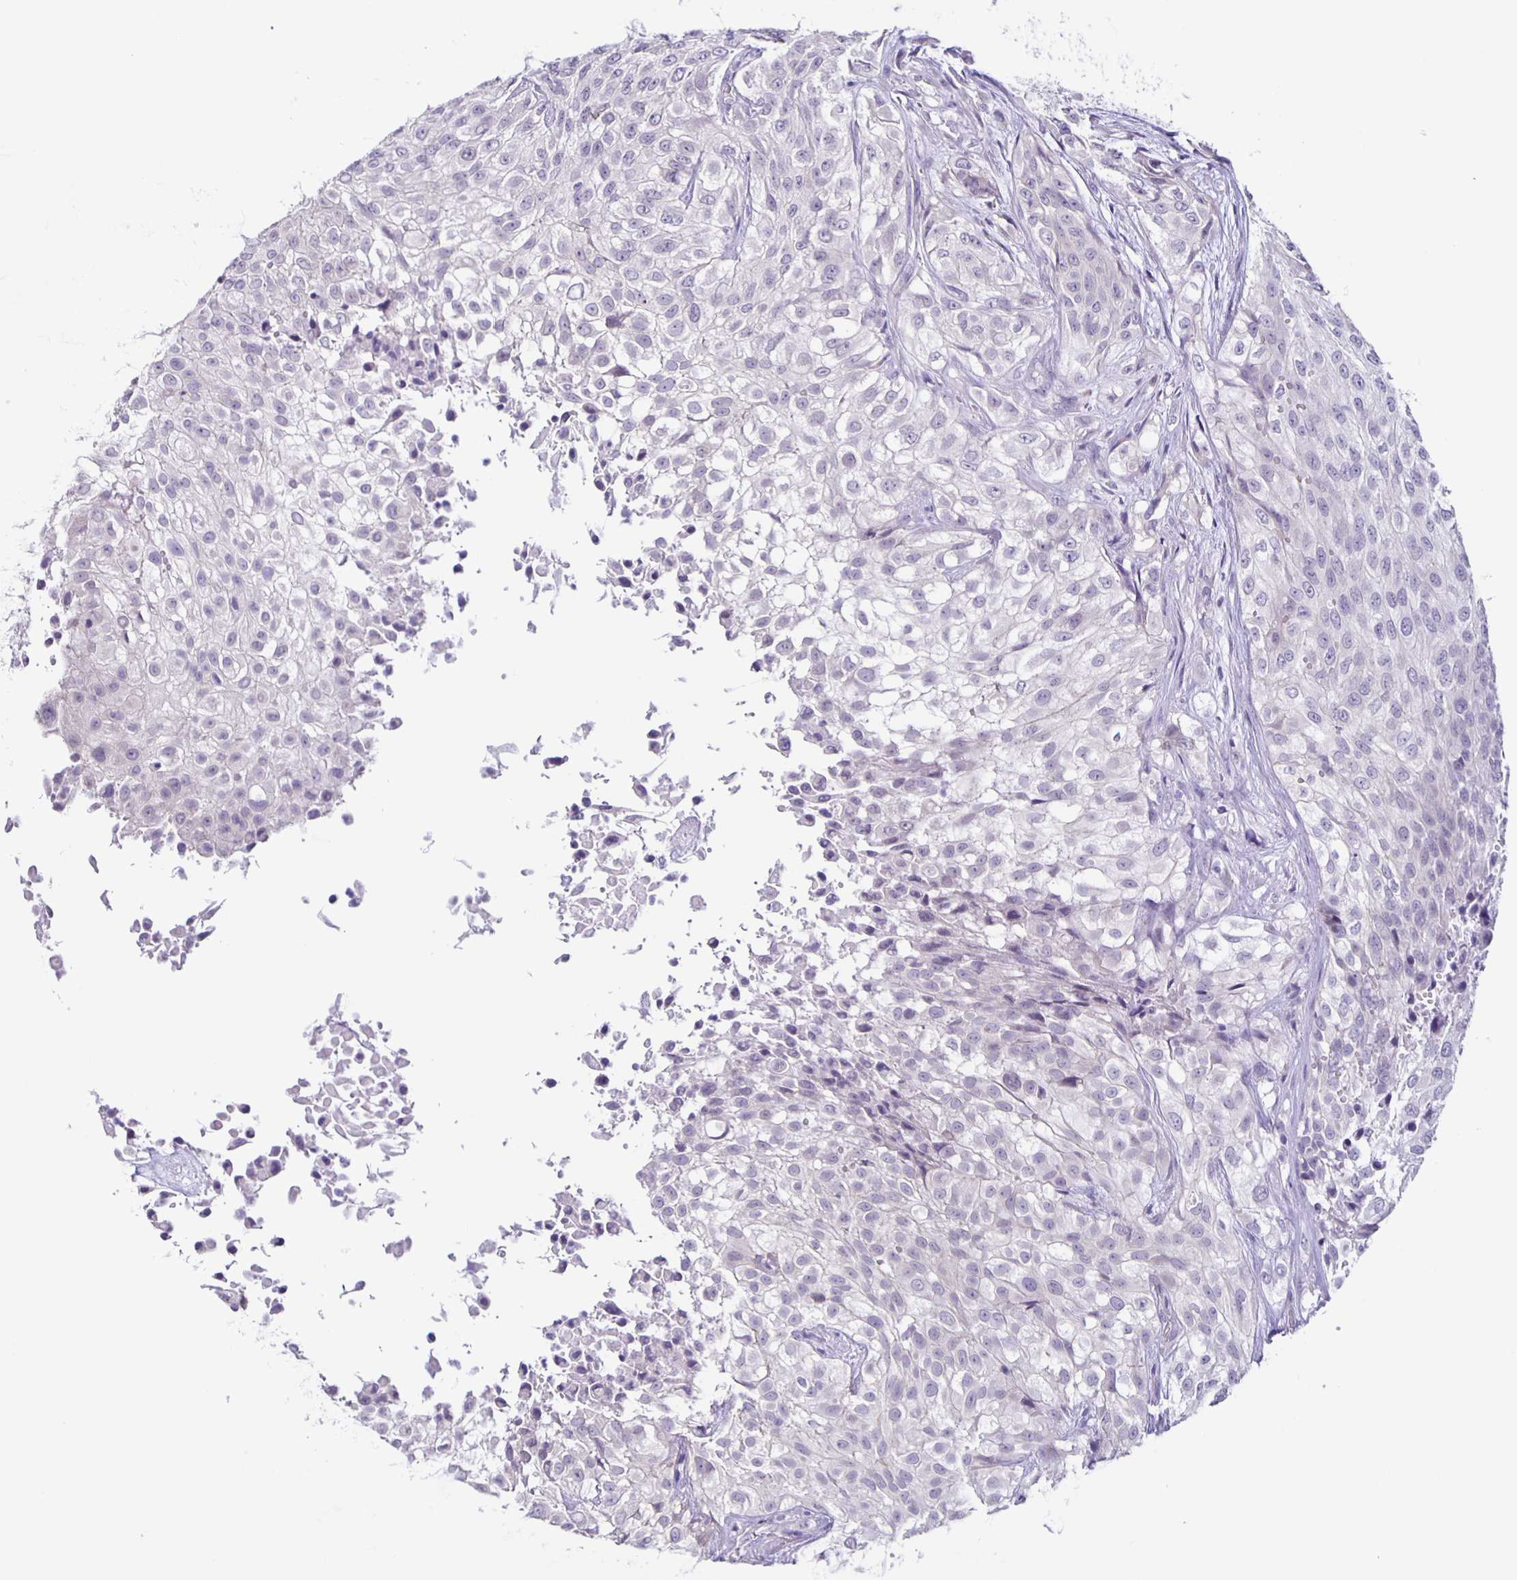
{"staining": {"intensity": "negative", "quantity": "none", "location": "none"}, "tissue": "urothelial cancer", "cell_type": "Tumor cells", "image_type": "cancer", "snomed": [{"axis": "morphology", "description": "Urothelial carcinoma, High grade"}, {"axis": "topography", "description": "Urinary bladder"}], "caption": "This is a histopathology image of IHC staining of high-grade urothelial carcinoma, which shows no staining in tumor cells. Nuclei are stained in blue.", "gene": "SLC12A3", "patient": {"sex": "male", "age": 56}}